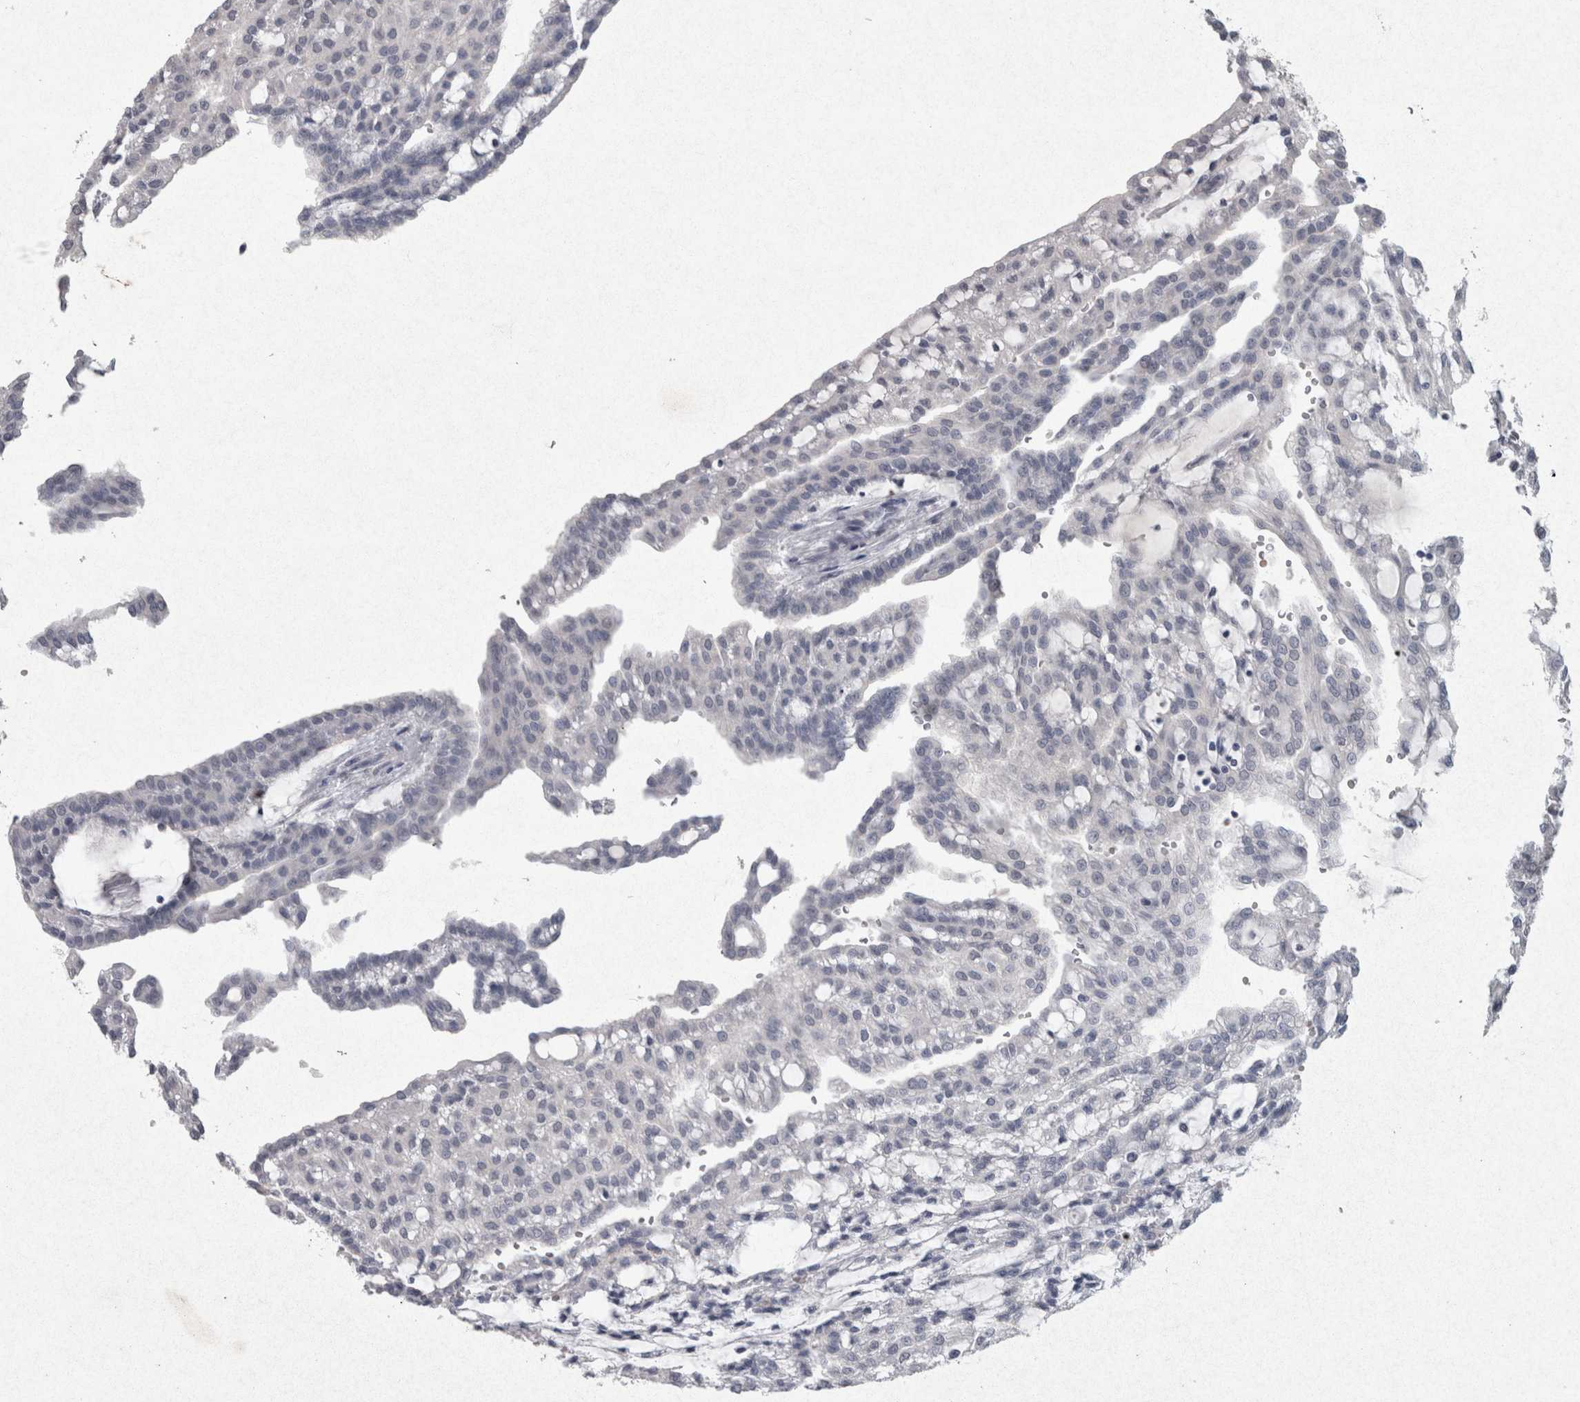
{"staining": {"intensity": "negative", "quantity": "none", "location": "none"}, "tissue": "renal cancer", "cell_type": "Tumor cells", "image_type": "cancer", "snomed": [{"axis": "morphology", "description": "Adenocarcinoma, NOS"}, {"axis": "topography", "description": "Kidney"}], "caption": "Protein analysis of renal adenocarcinoma shows no significant staining in tumor cells. The staining was performed using DAB (3,3'-diaminobenzidine) to visualize the protein expression in brown, while the nuclei were stained in blue with hematoxylin (Magnification: 20x).", "gene": "PDX1", "patient": {"sex": "male", "age": 63}}